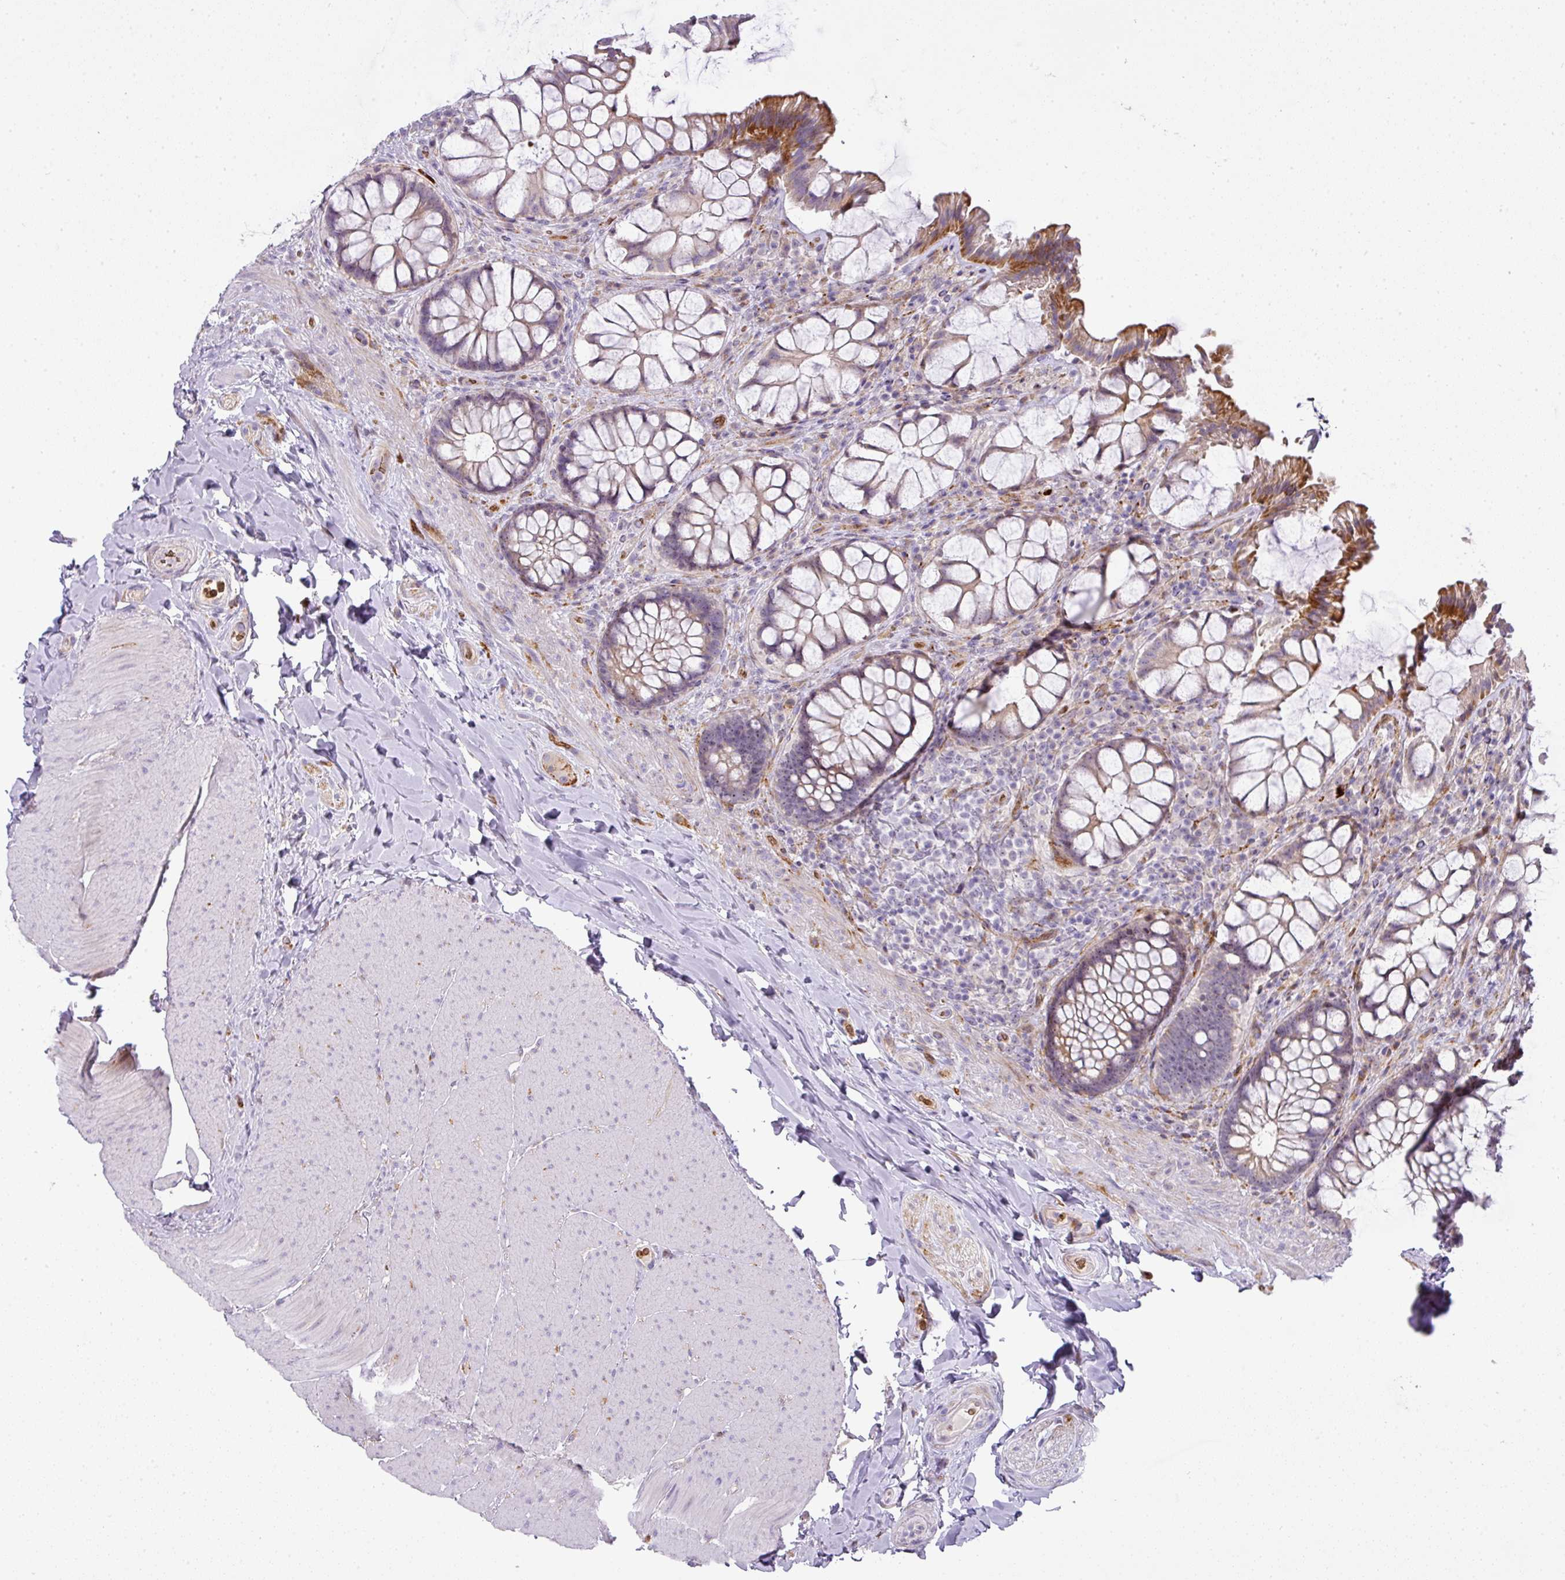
{"staining": {"intensity": "moderate", "quantity": "25%-75%", "location": "cytoplasmic/membranous,nuclear"}, "tissue": "rectum", "cell_type": "Glandular cells", "image_type": "normal", "snomed": [{"axis": "morphology", "description": "Normal tissue, NOS"}, {"axis": "topography", "description": "Rectum"}], "caption": "Moderate cytoplasmic/membranous,nuclear positivity is seen in about 25%-75% of glandular cells in benign rectum. Nuclei are stained in blue.", "gene": "ATP6V1F", "patient": {"sex": "female", "age": 58}}